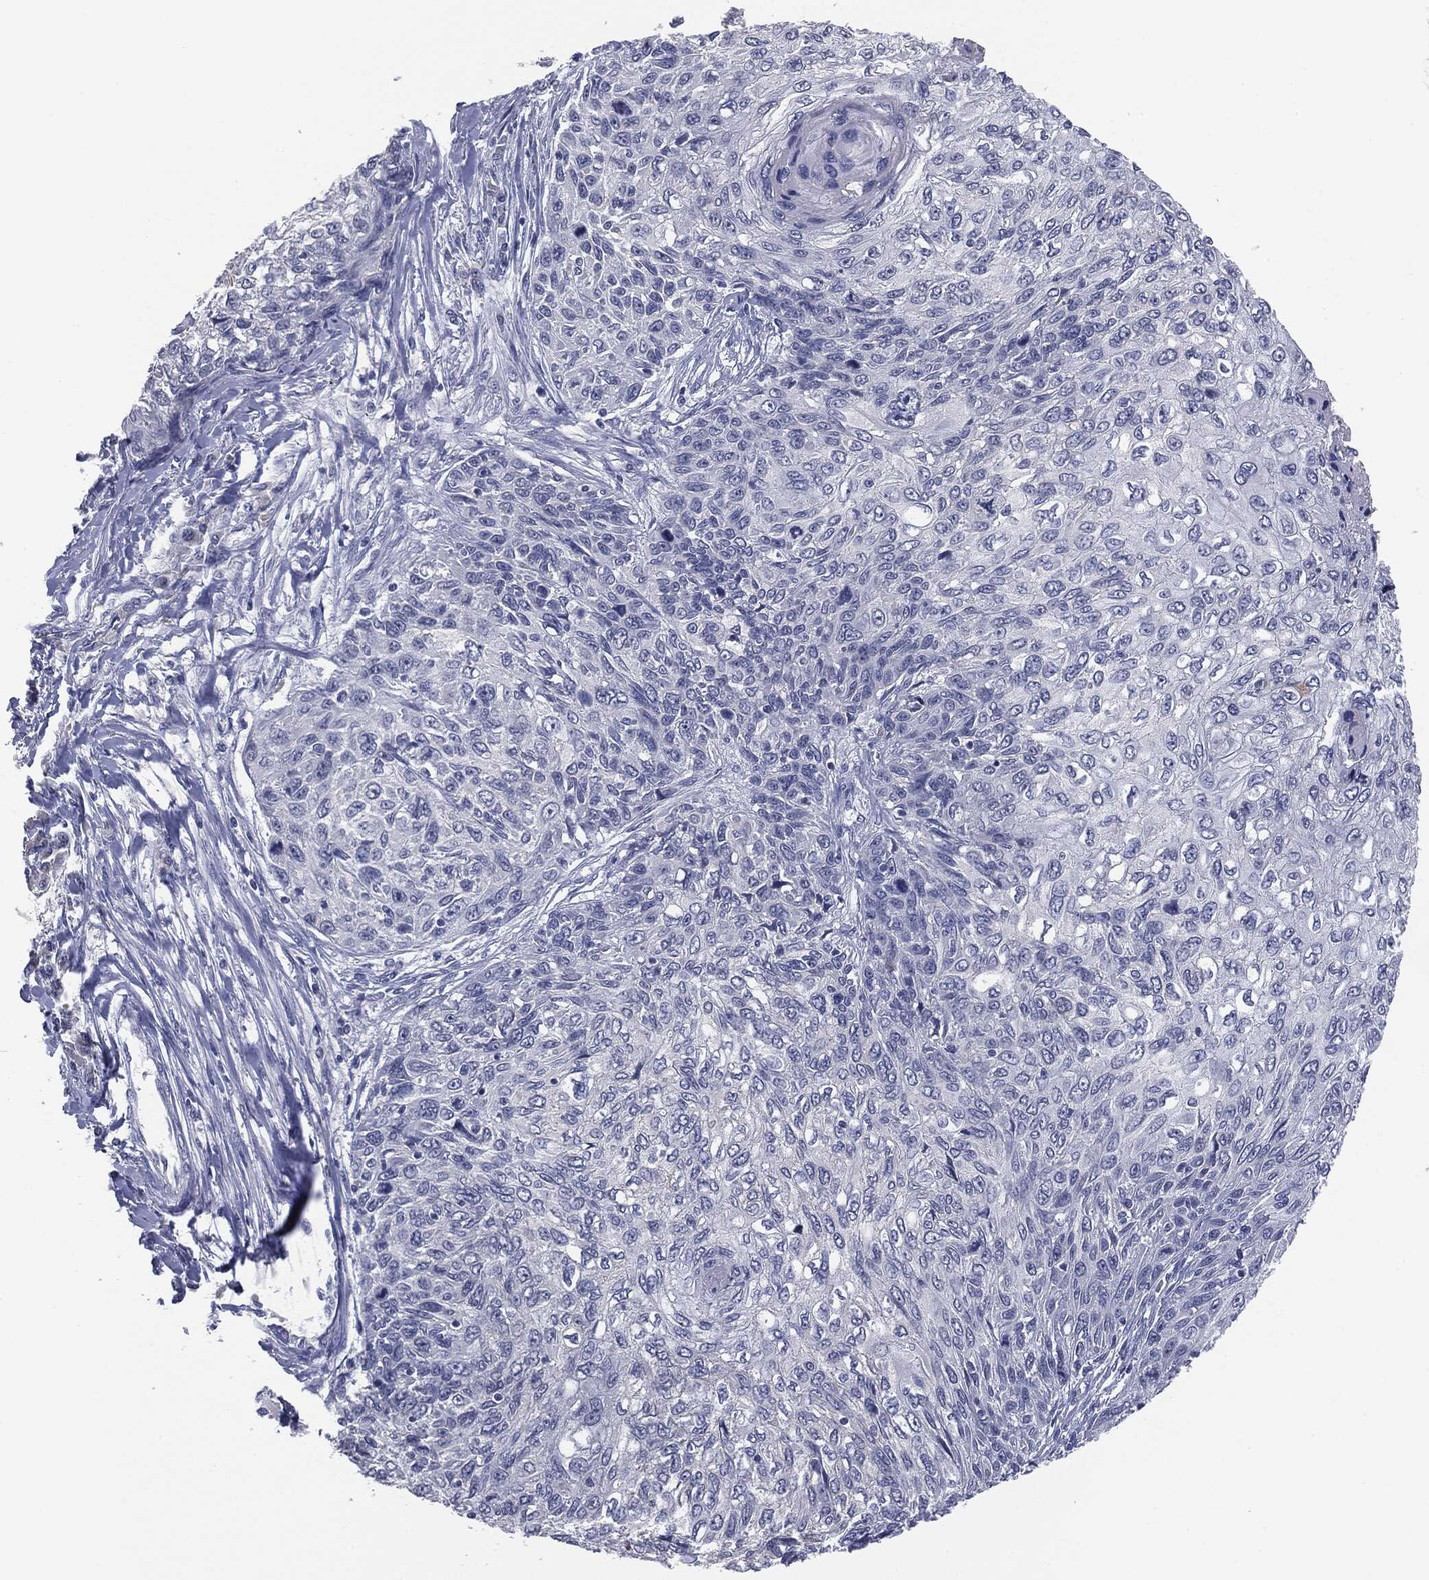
{"staining": {"intensity": "negative", "quantity": "none", "location": "none"}, "tissue": "skin cancer", "cell_type": "Tumor cells", "image_type": "cancer", "snomed": [{"axis": "morphology", "description": "Squamous cell carcinoma, NOS"}, {"axis": "topography", "description": "Skin"}], "caption": "Skin cancer was stained to show a protein in brown. There is no significant staining in tumor cells.", "gene": "MUC1", "patient": {"sex": "male", "age": 92}}